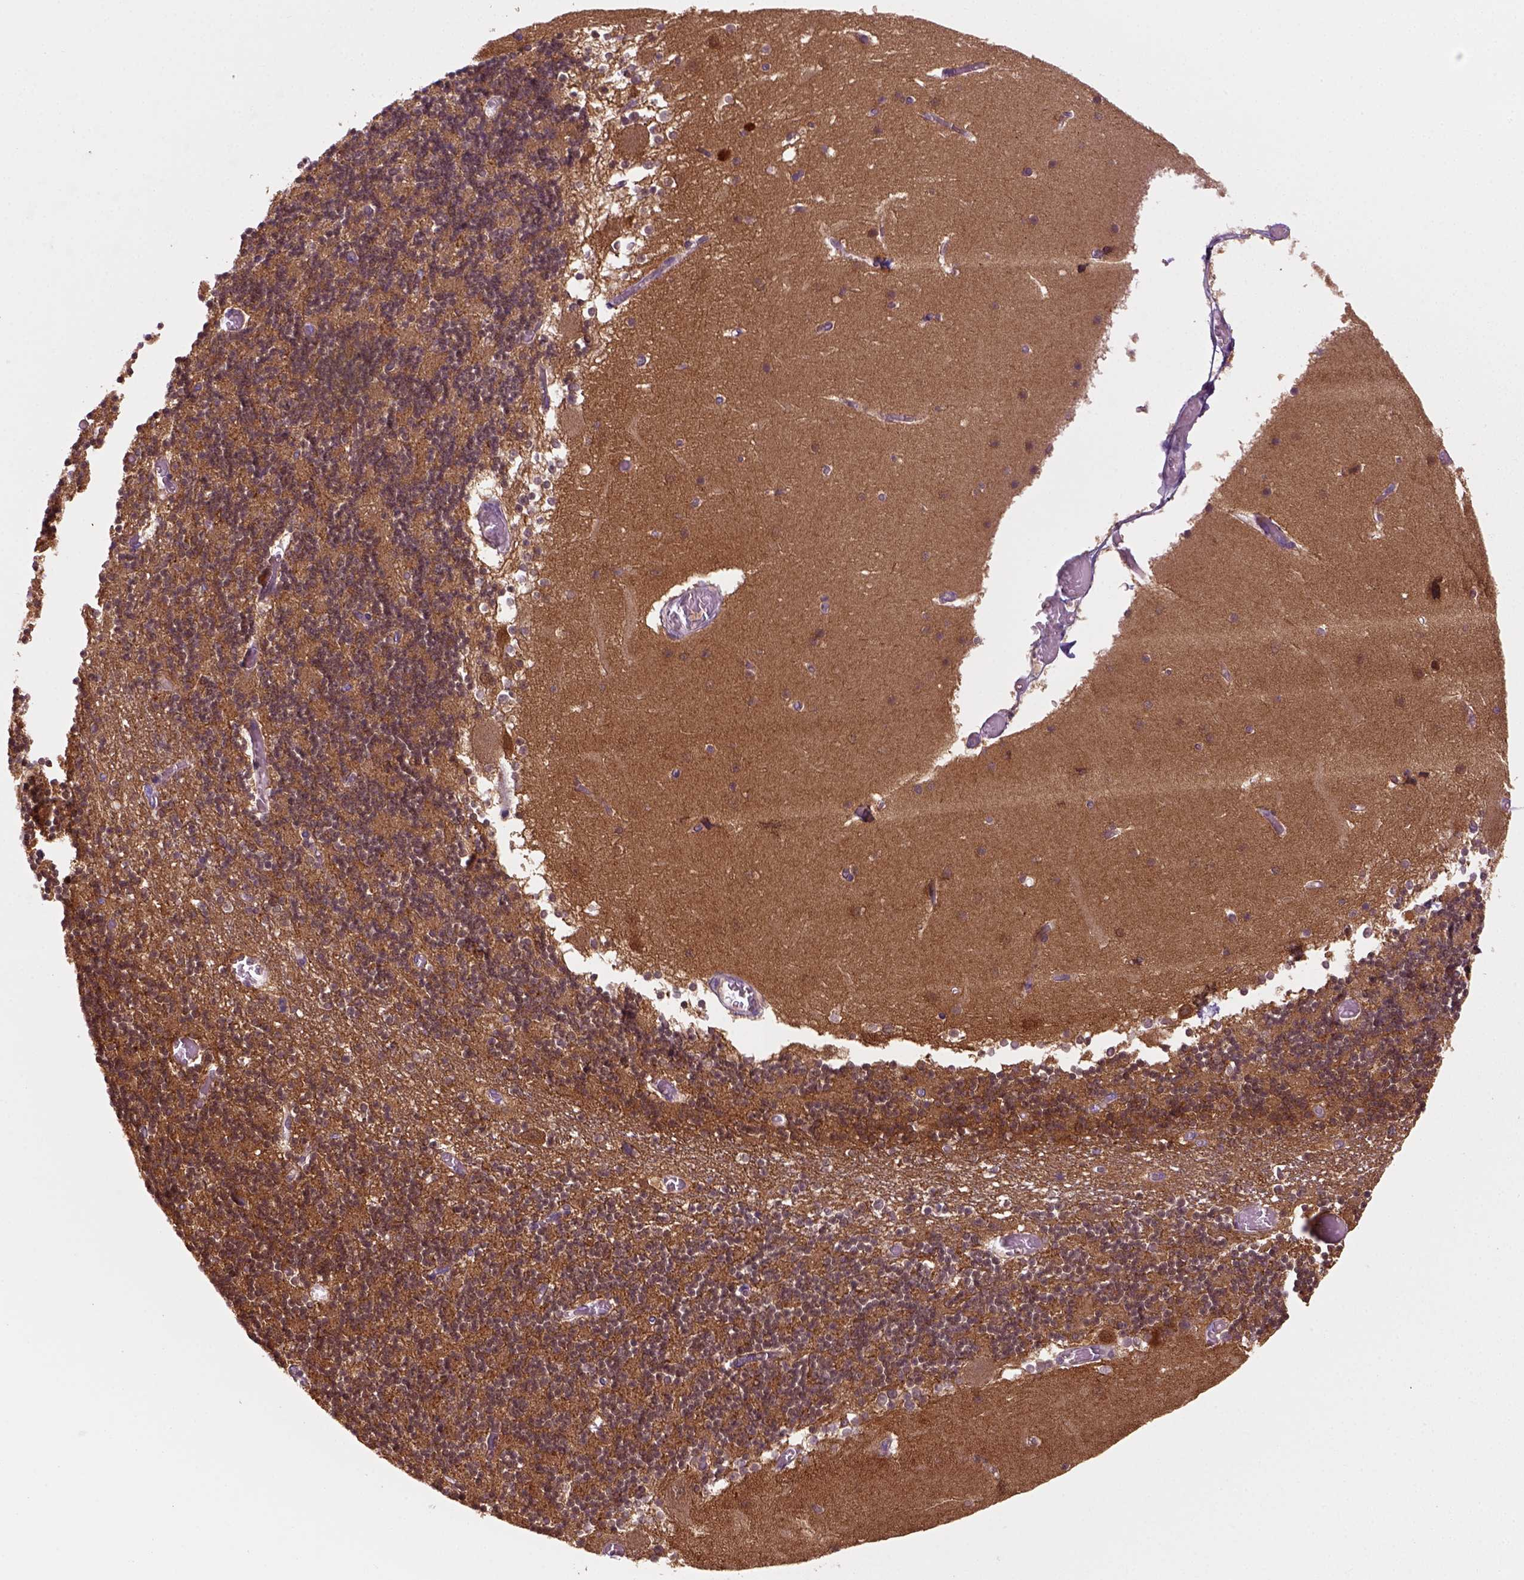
{"staining": {"intensity": "moderate", "quantity": ">75%", "location": "cytoplasmic/membranous"}, "tissue": "cerebellum", "cell_type": "Cells in granular layer", "image_type": "normal", "snomed": [{"axis": "morphology", "description": "Normal tissue, NOS"}, {"axis": "topography", "description": "Cerebellum"}], "caption": "Moderate cytoplasmic/membranous expression for a protein is present in approximately >75% of cells in granular layer of unremarkable cerebellum using immunohistochemistry.", "gene": "GOT1", "patient": {"sex": "female", "age": 28}}